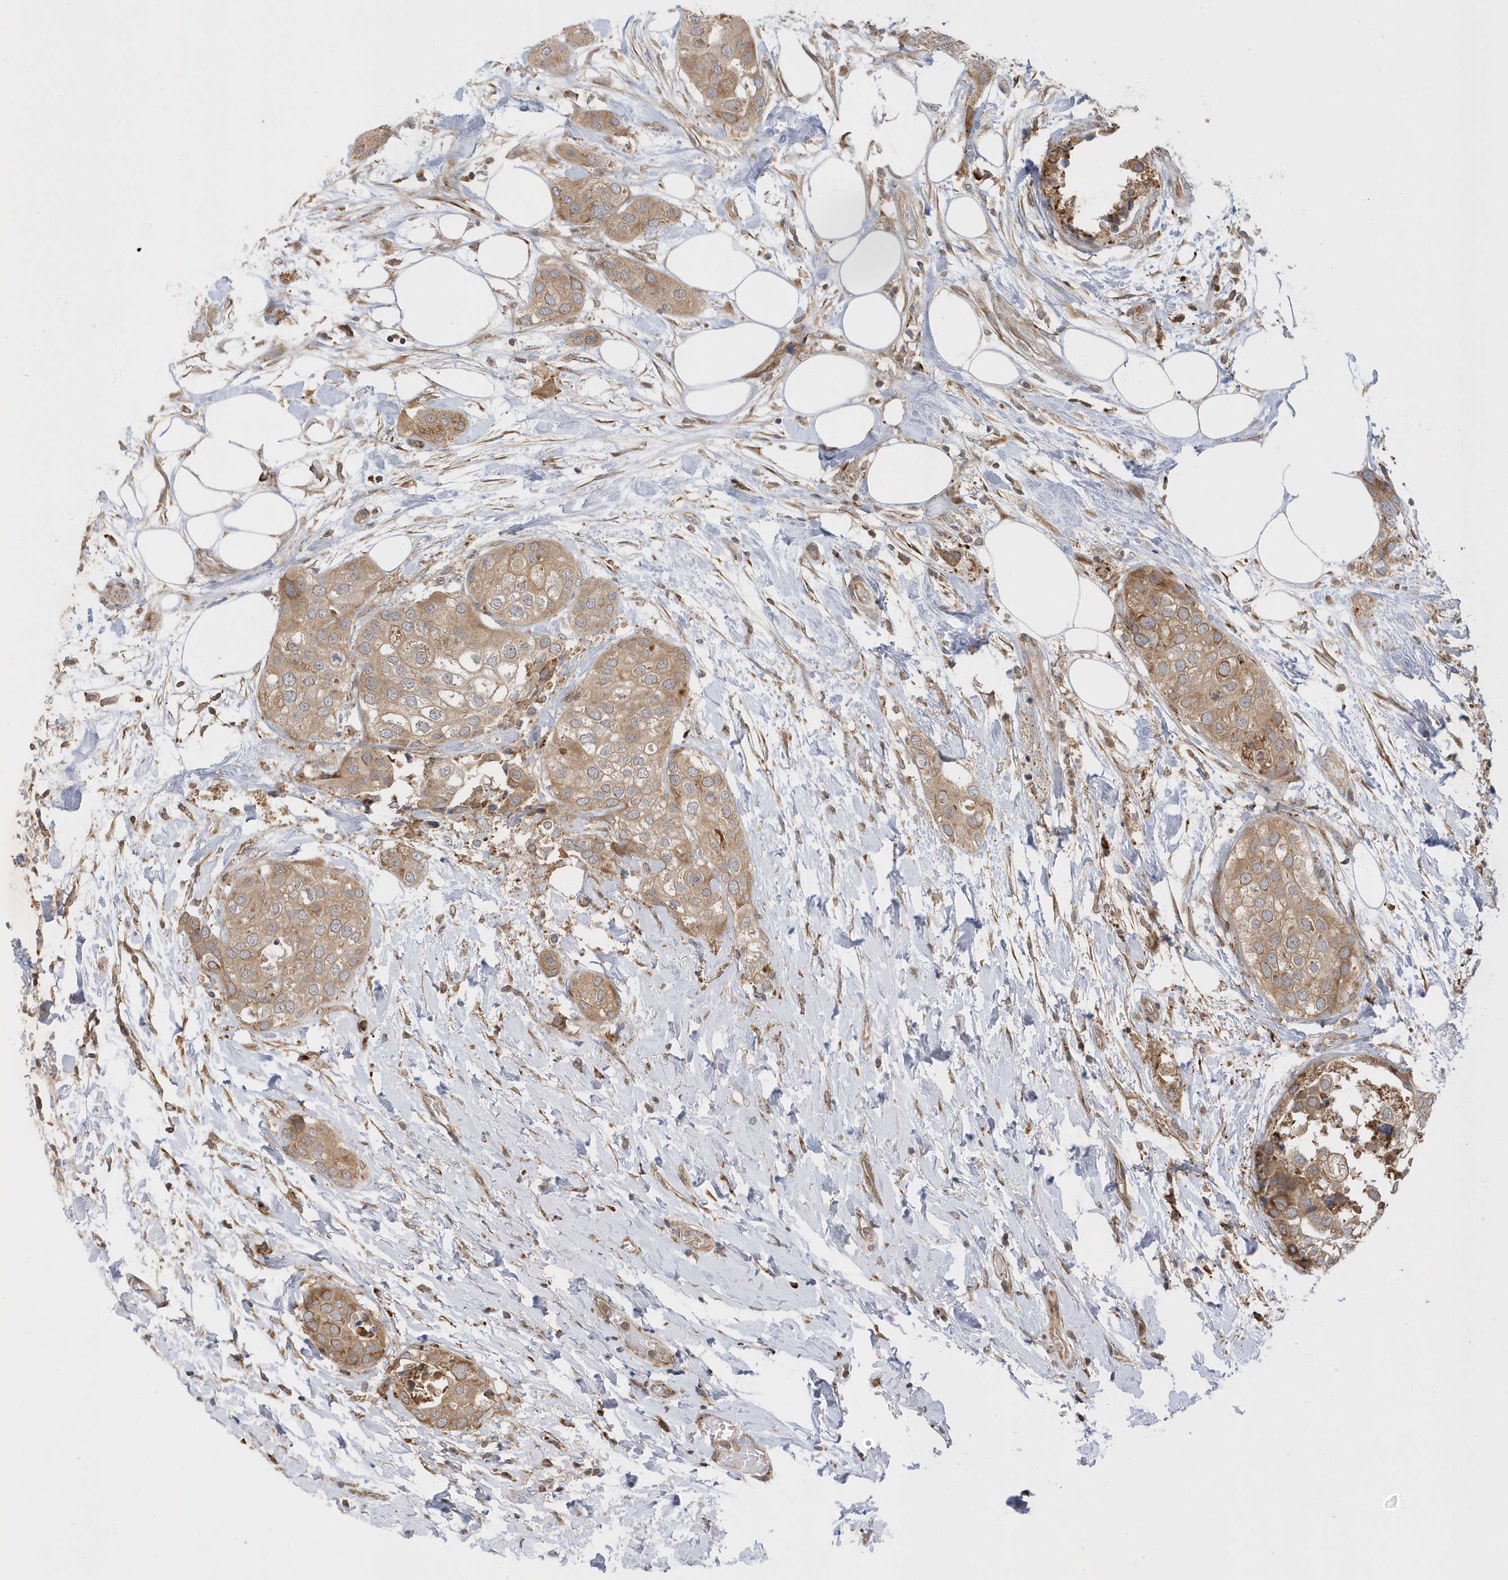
{"staining": {"intensity": "moderate", "quantity": ">75%", "location": "cytoplasmic/membranous"}, "tissue": "urothelial cancer", "cell_type": "Tumor cells", "image_type": "cancer", "snomed": [{"axis": "morphology", "description": "Urothelial carcinoma, High grade"}, {"axis": "topography", "description": "Urinary bladder"}], "caption": "An IHC image of tumor tissue is shown. Protein staining in brown labels moderate cytoplasmic/membranous positivity in urothelial cancer within tumor cells. (IHC, brightfield microscopy, high magnification).", "gene": "METTL21A", "patient": {"sex": "male", "age": 64}}